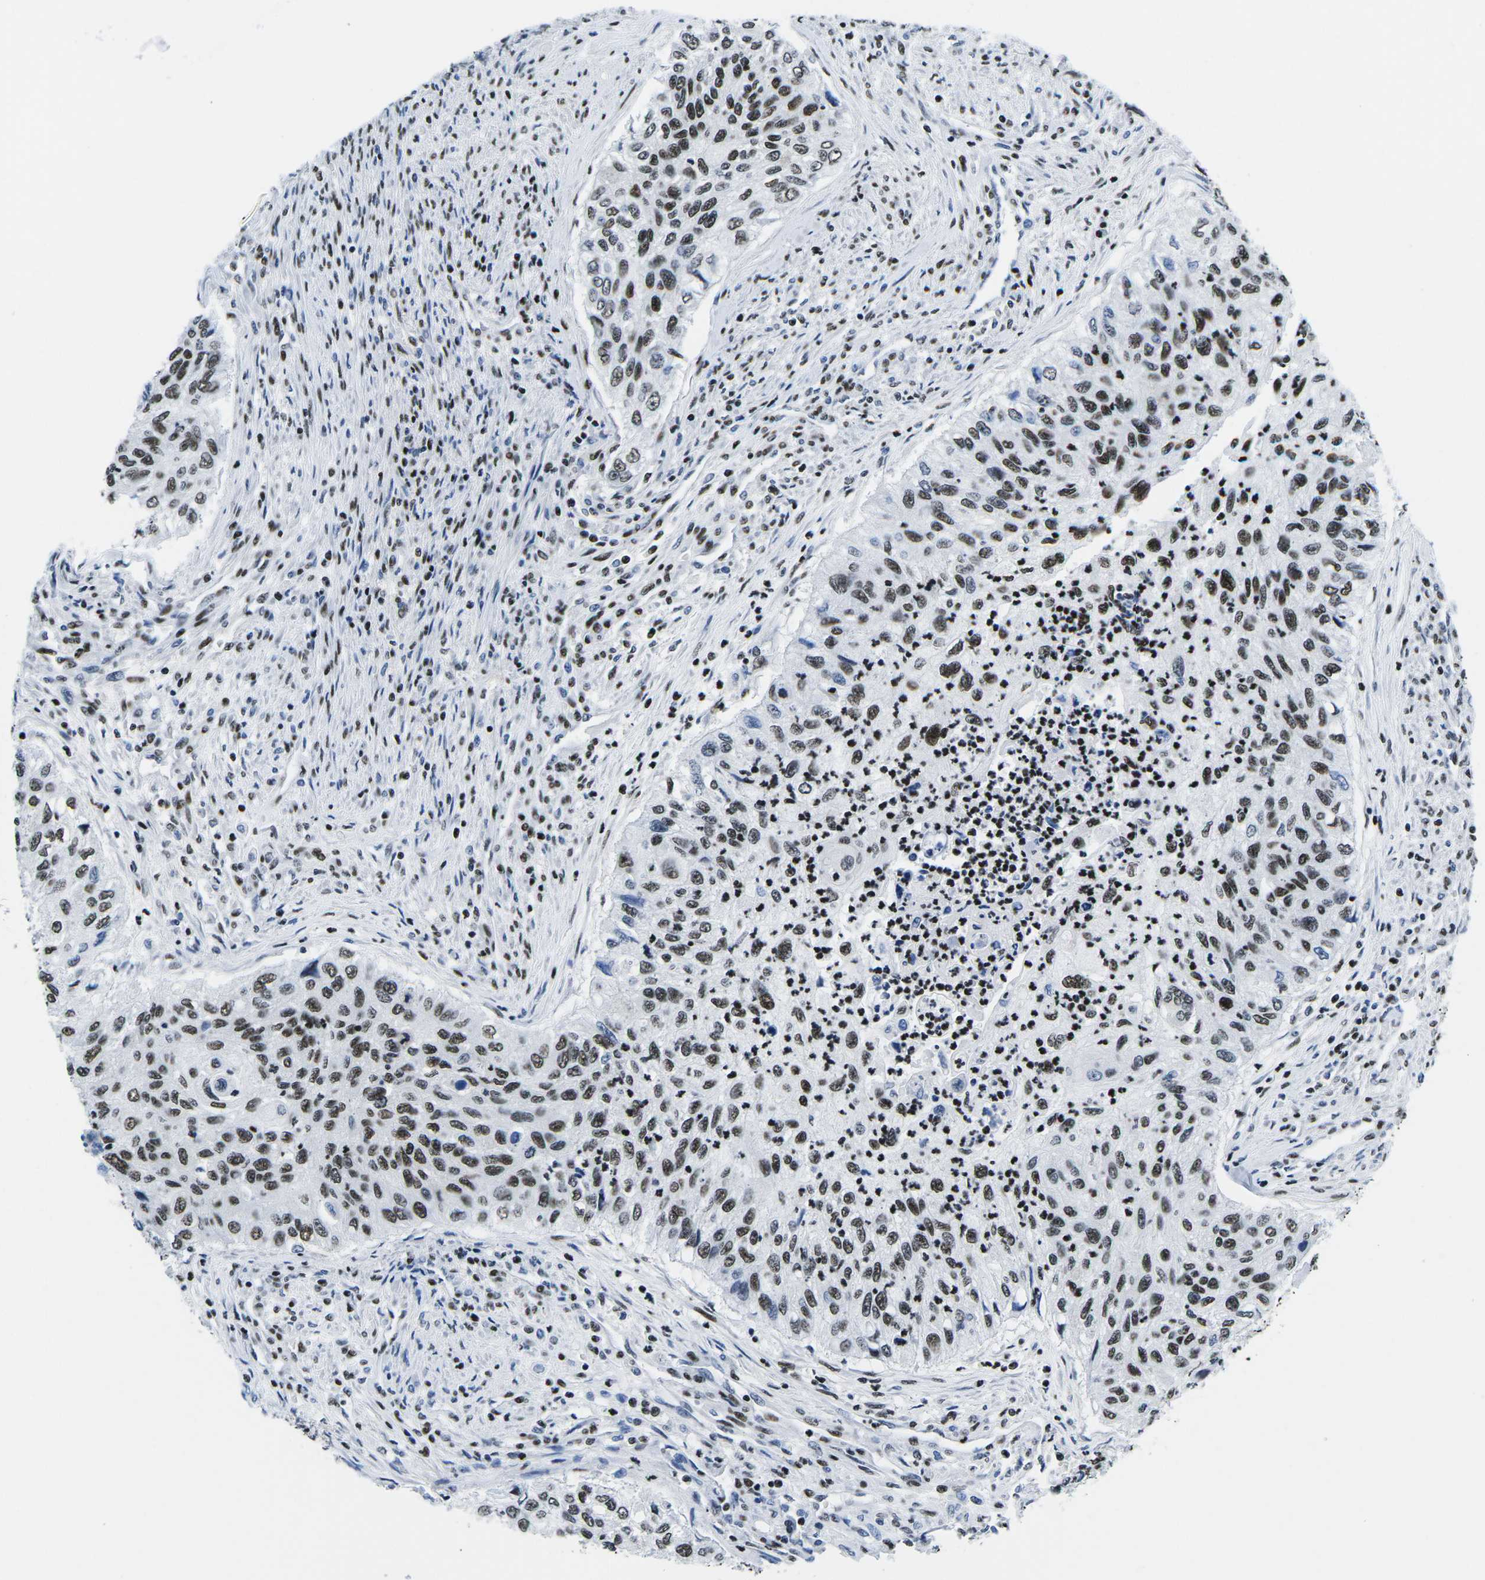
{"staining": {"intensity": "moderate", "quantity": ">75%", "location": "nuclear"}, "tissue": "urothelial cancer", "cell_type": "Tumor cells", "image_type": "cancer", "snomed": [{"axis": "morphology", "description": "Urothelial carcinoma, High grade"}, {"axis": "topography", "description": "Urinary bladder"}], "caption": "Protein analysis of urothelial cancer tissue exhibits moderate nuclear expression in about >75% of tumor cells.", "gene": "ATF1", "patient": {"sex": "female", "age": 60}}